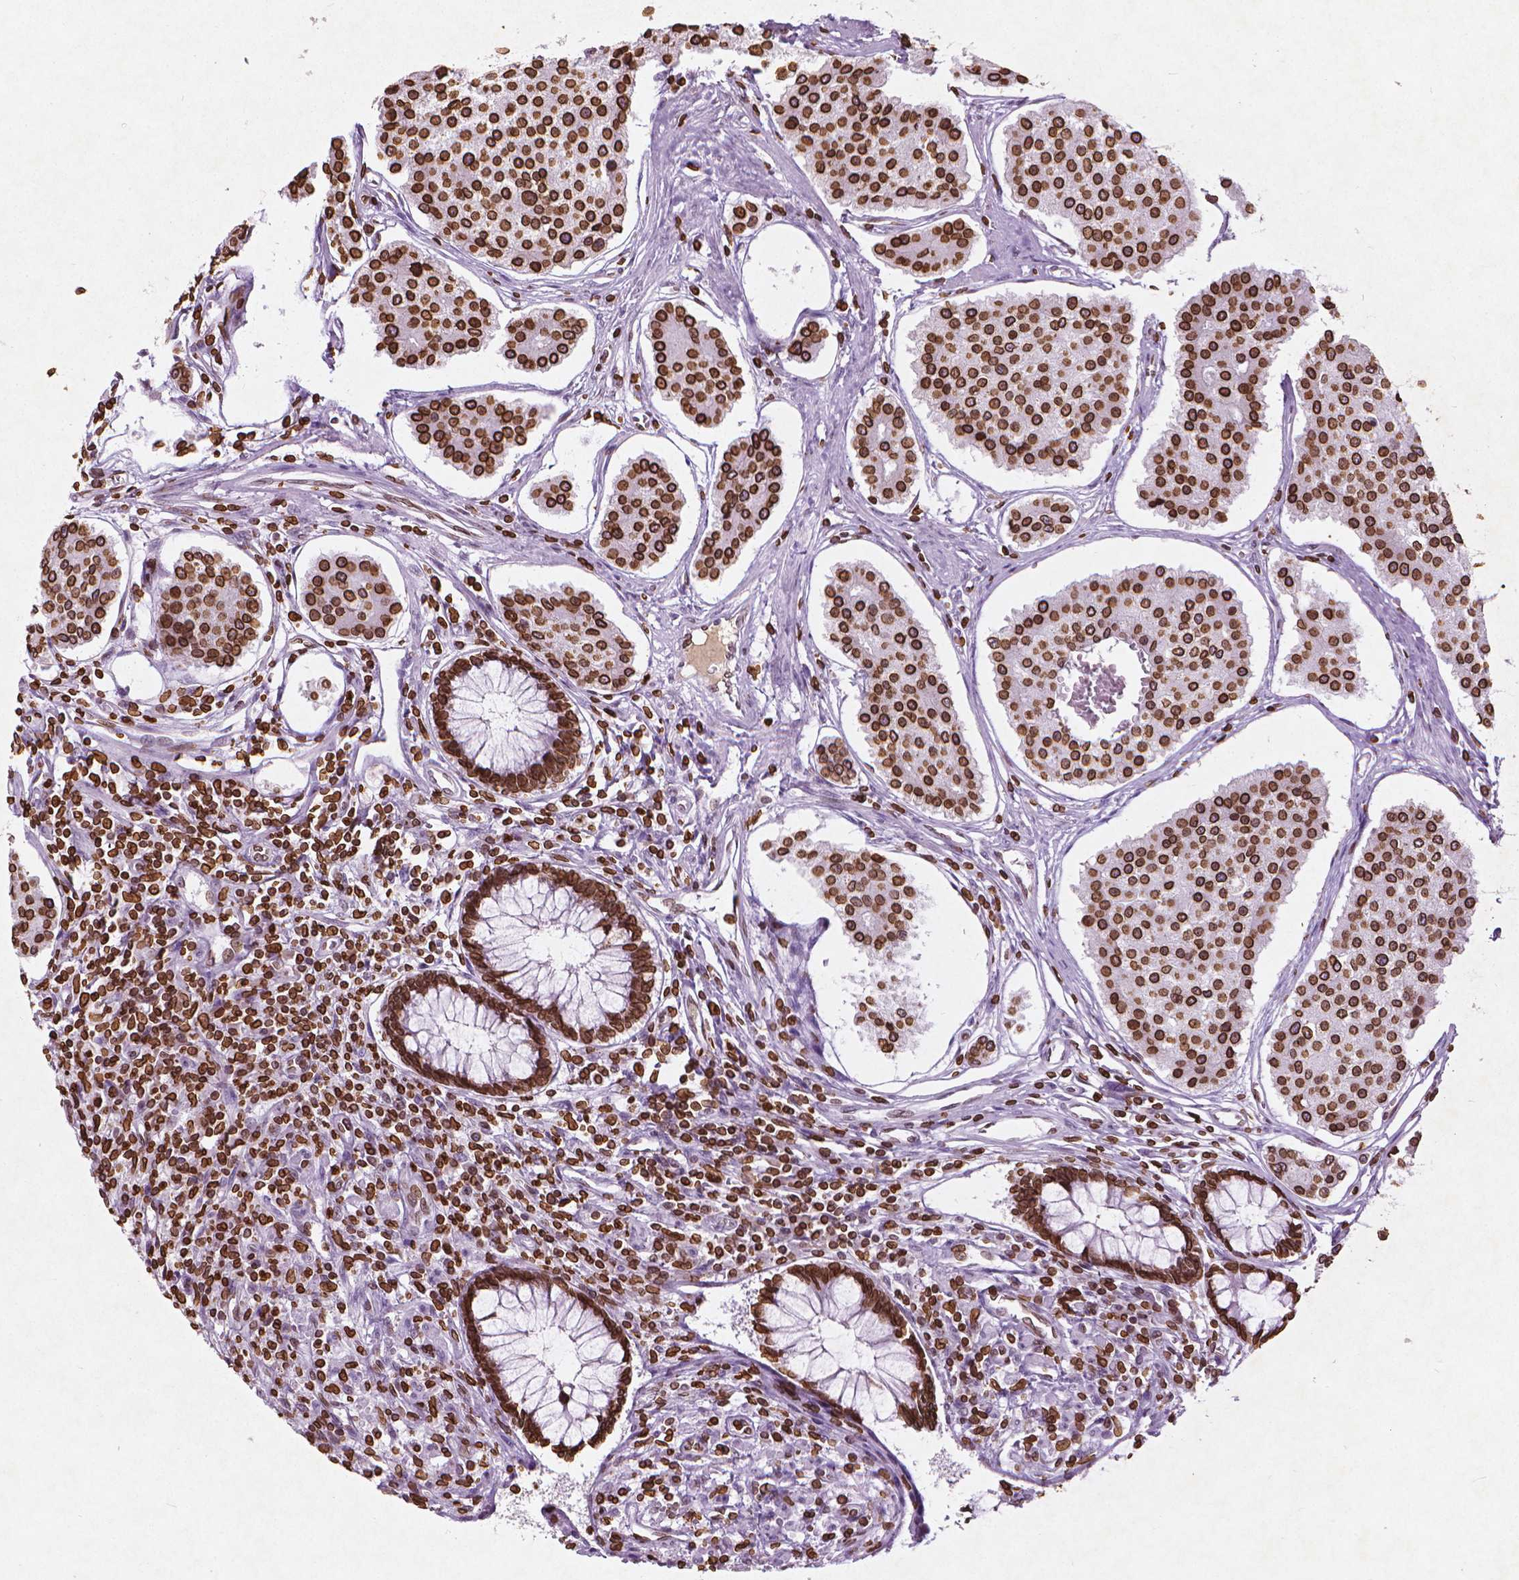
{"staining": {"intensity": "strong", "quantity": ">75%", "location": "cytoplasmic/membranous,nuclear"}, "tissue": "carcinoid", "cell_type": "Tumor cells", "image_type": "cancer", "snomed": [{"axis": "morphology", "description": "Carcinoid, malignant, NOS"}, {"axis": "topography", "description": "Small intestine"}], "caption": "Approximately >75% of tumor cells in carcinoid display strong cytoplasmic/membranous and nuclear protein positivity as visualized by brown immunohistochemical staining.", "gene": "LMNB1", "patient": {"sex": "female", "age": 65}}